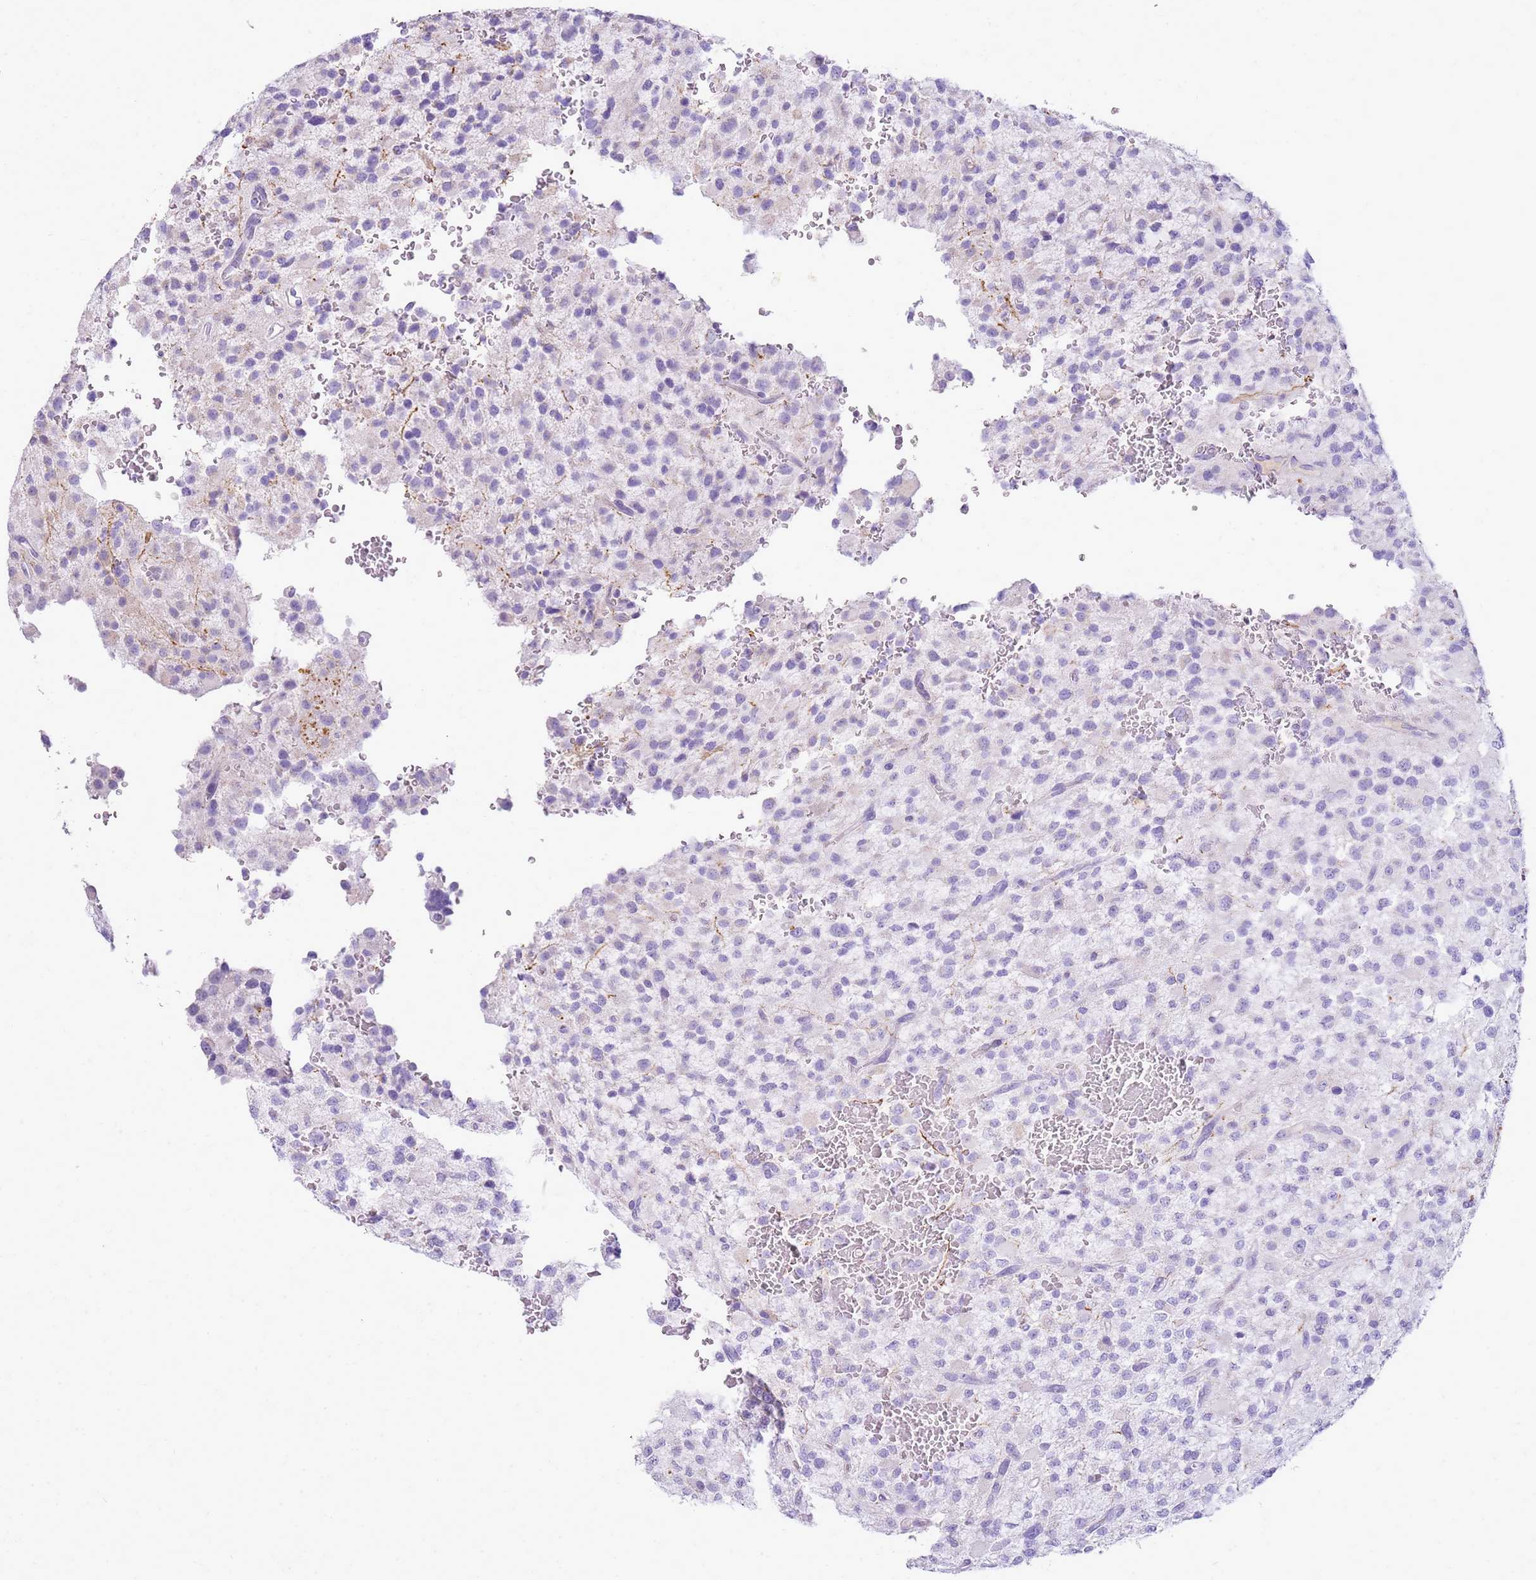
{"staining": {"intensity": "negative", "quantity": "none", "location": "none"}, "tissue": "glioma", "cell_type": "Tumor cells", "image_type": "cancer", "snomed": [{"axis": "morphology", "description": "Glioma, malignant, High grade"}, {"axis": "topography", "description": "Brain"}], "caption": "A micrograph of human glioma is negative for staining in tumor cells.", "gene": "FABP2", "patient": {"sex": "male", "age": 34}}